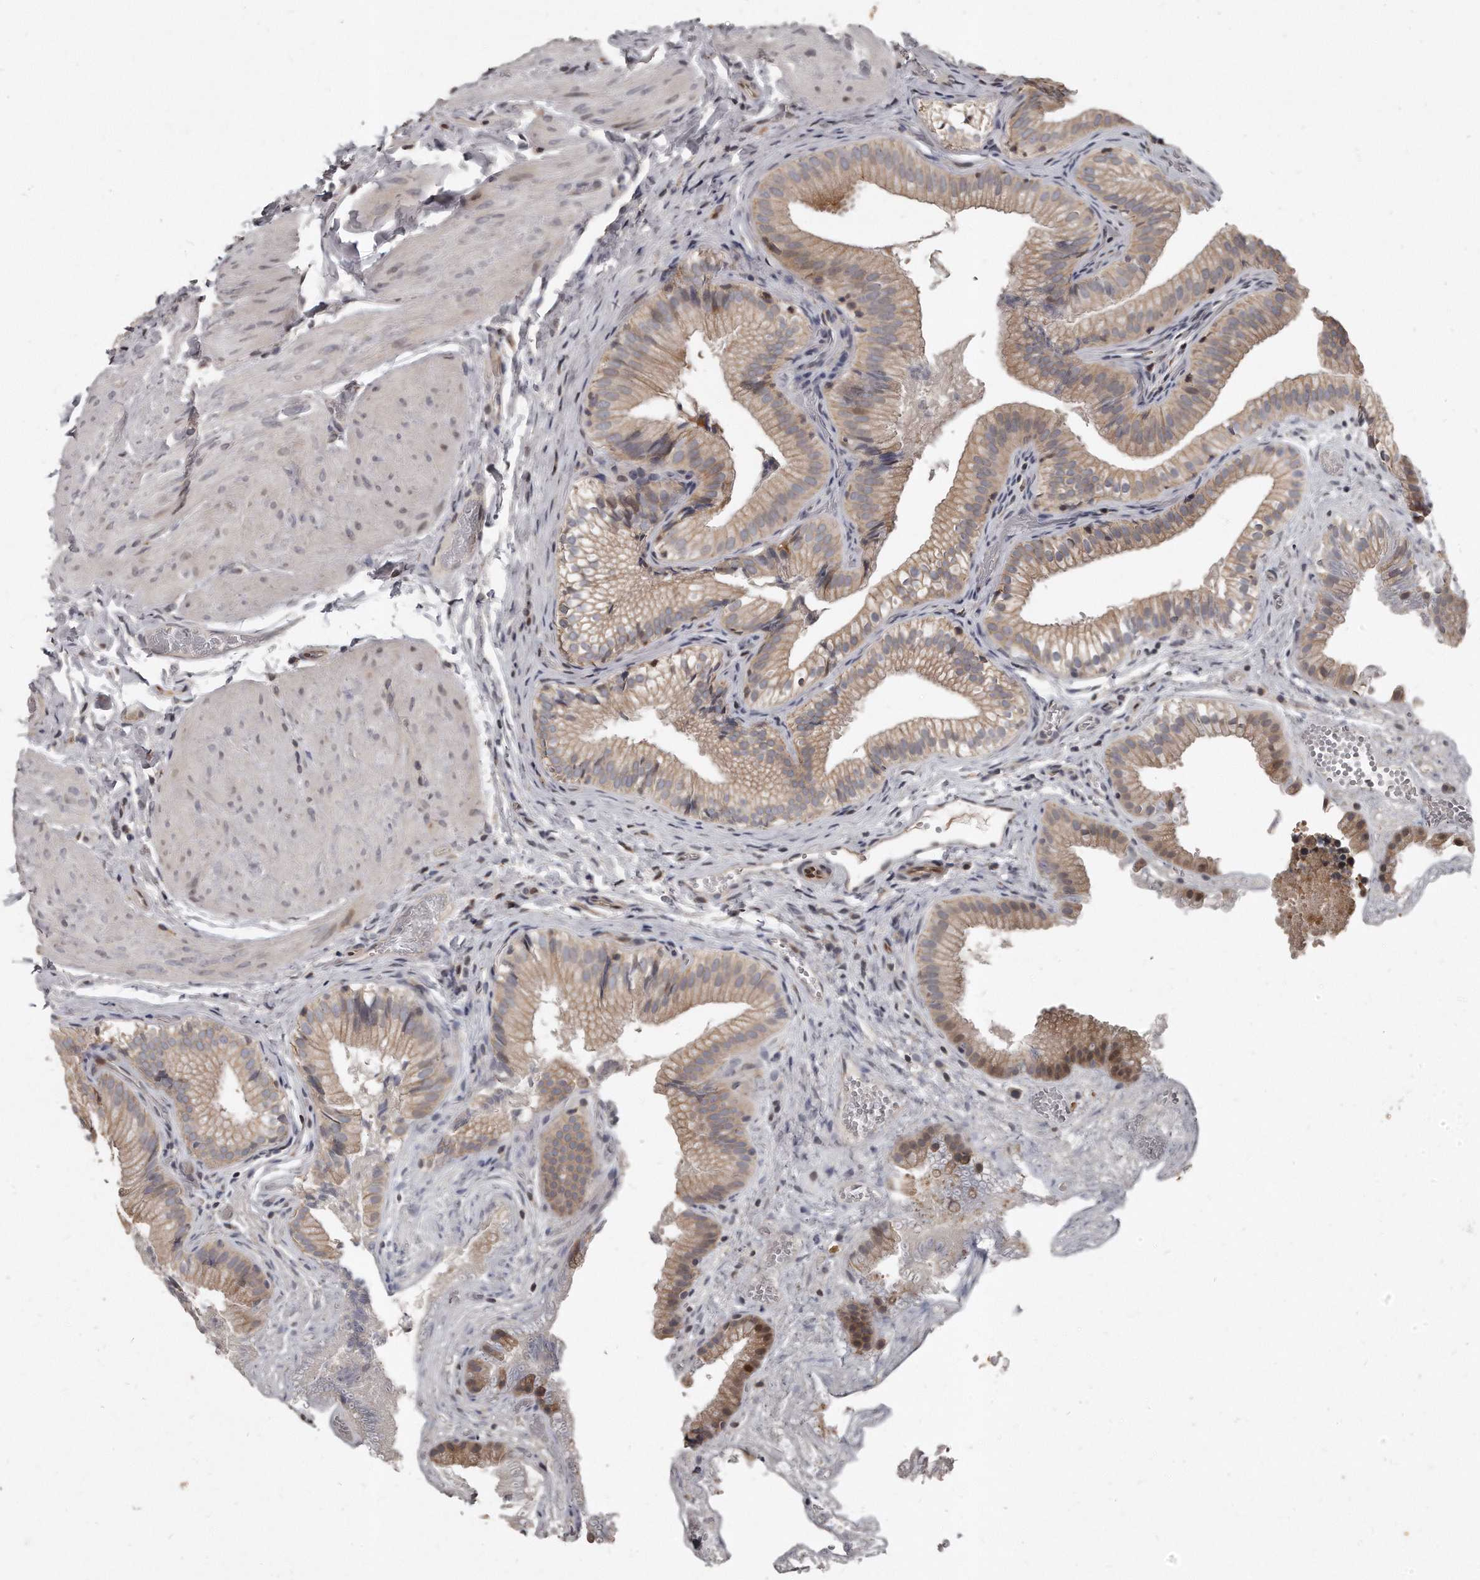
{"staining": {"intensity": "weak", "quantity": ">75%", "location": "cytoplasmic/membranous"}, "tissue": "gallbladder", "cell_type": "Glandular cells", "image_type": "normal", "snomed": [{"axis": "morphology", "description": "Normal tissue, NOS"}, {"axis": "topography", "description": "Gallbladder"}], "caption": "About >75% of glandular cells in unremarkable gallbladder reveal weak cytoplasmic/membranous protein expression as visualized by brown immunohistochemical staining.", "gene": "GCH1", "patient": {"sex": "female", "age": 30}}